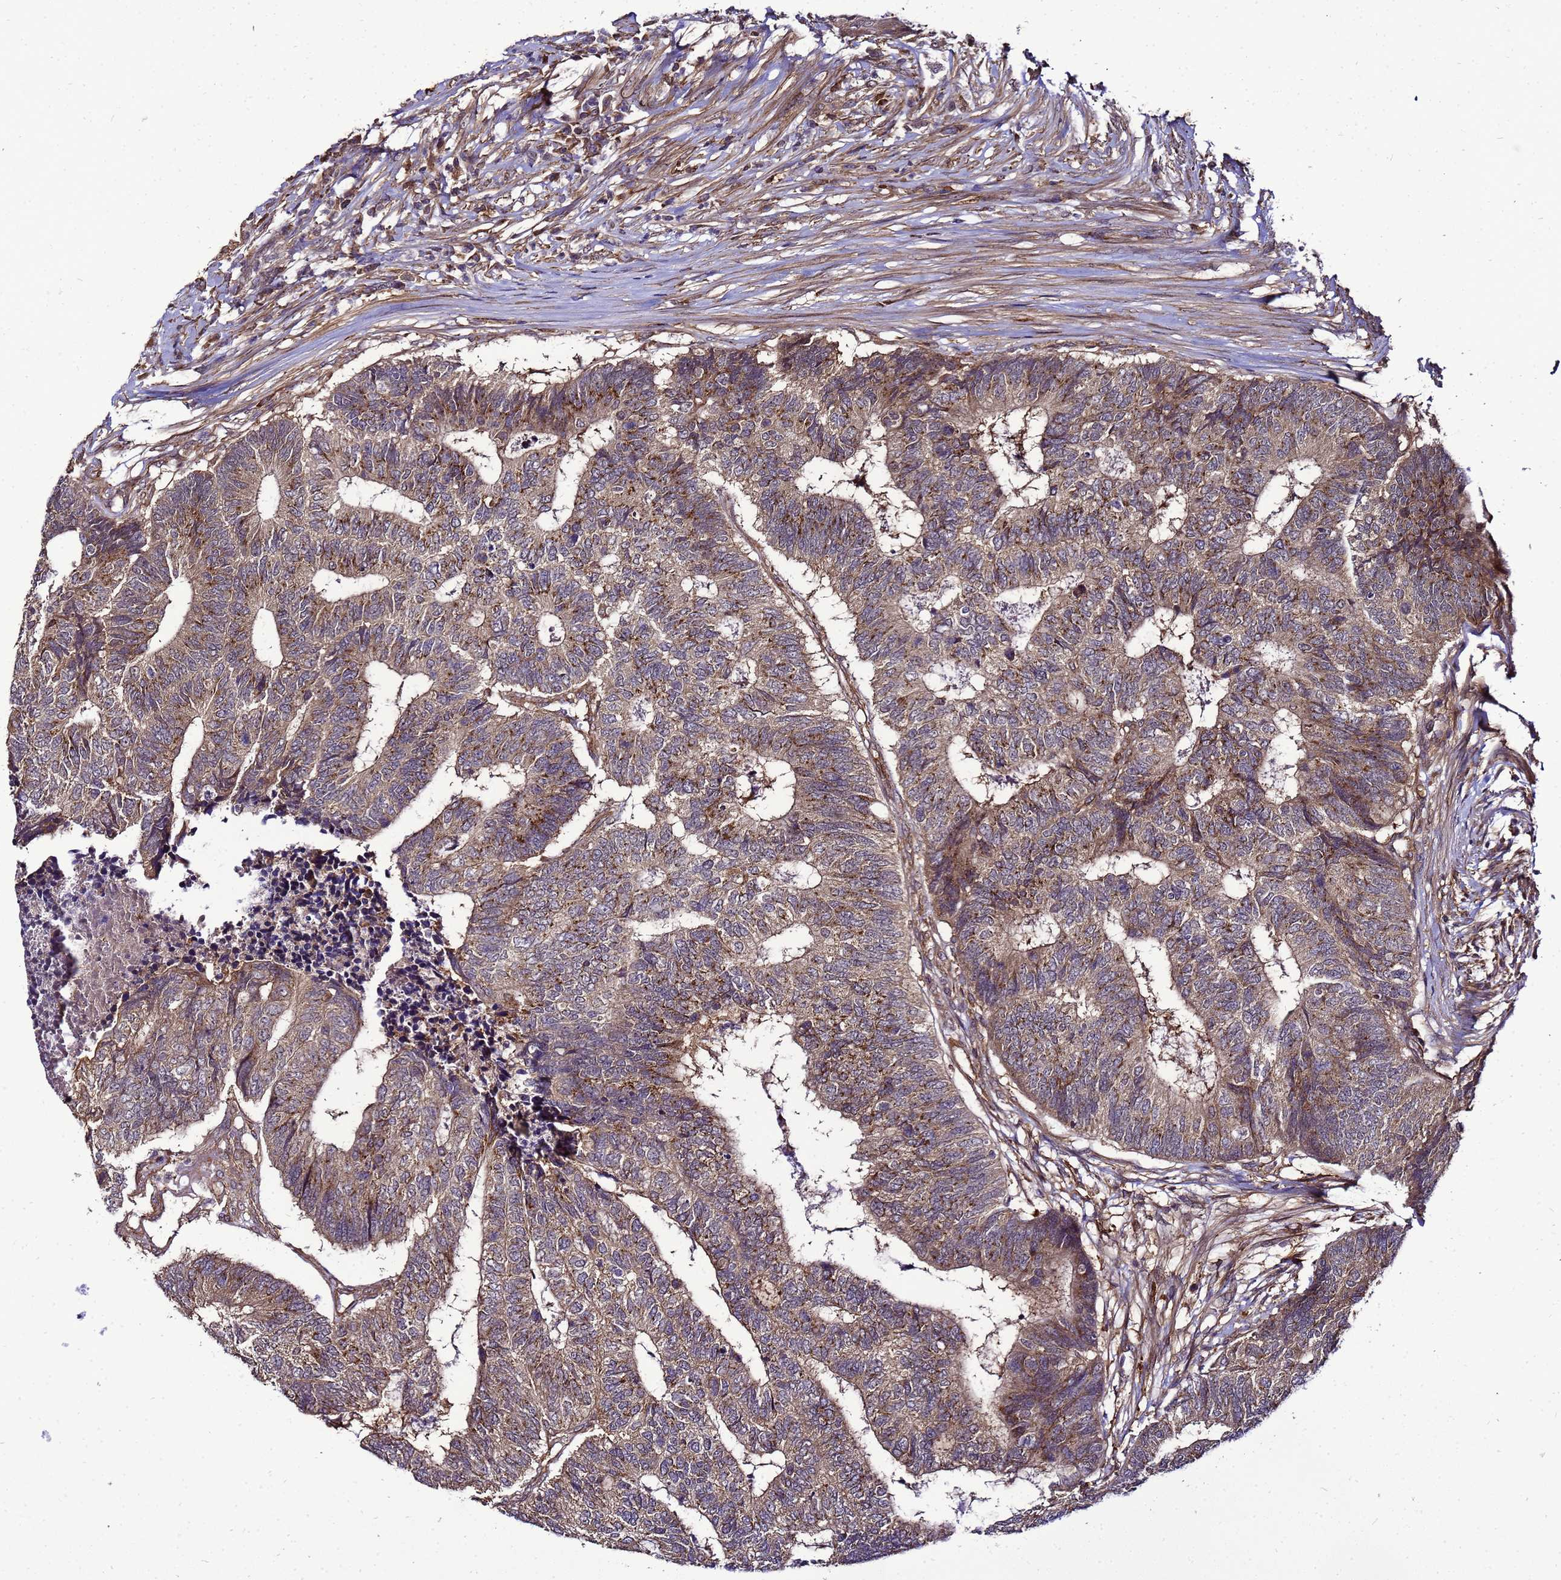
{"staining": {"intensity": "weak", "quantity": ">75%", "location": "cytoplasmic/membranous"}, "tissue": "colorectal cancer", "cell_type": "Tumor cells", "image_type": "cancer", "snomed": [{"axis": "morphology", "description": "Adenocarcinoma, NOS"}, {"axis": "topography", "description": "Colon"}], "caption": "Adenocarcinoma (colorectal) stained with a protein marker exhibits weak staining in tumor cells.", "gene": "TRABD", "patient": {"sex": "female", "age": 67}}